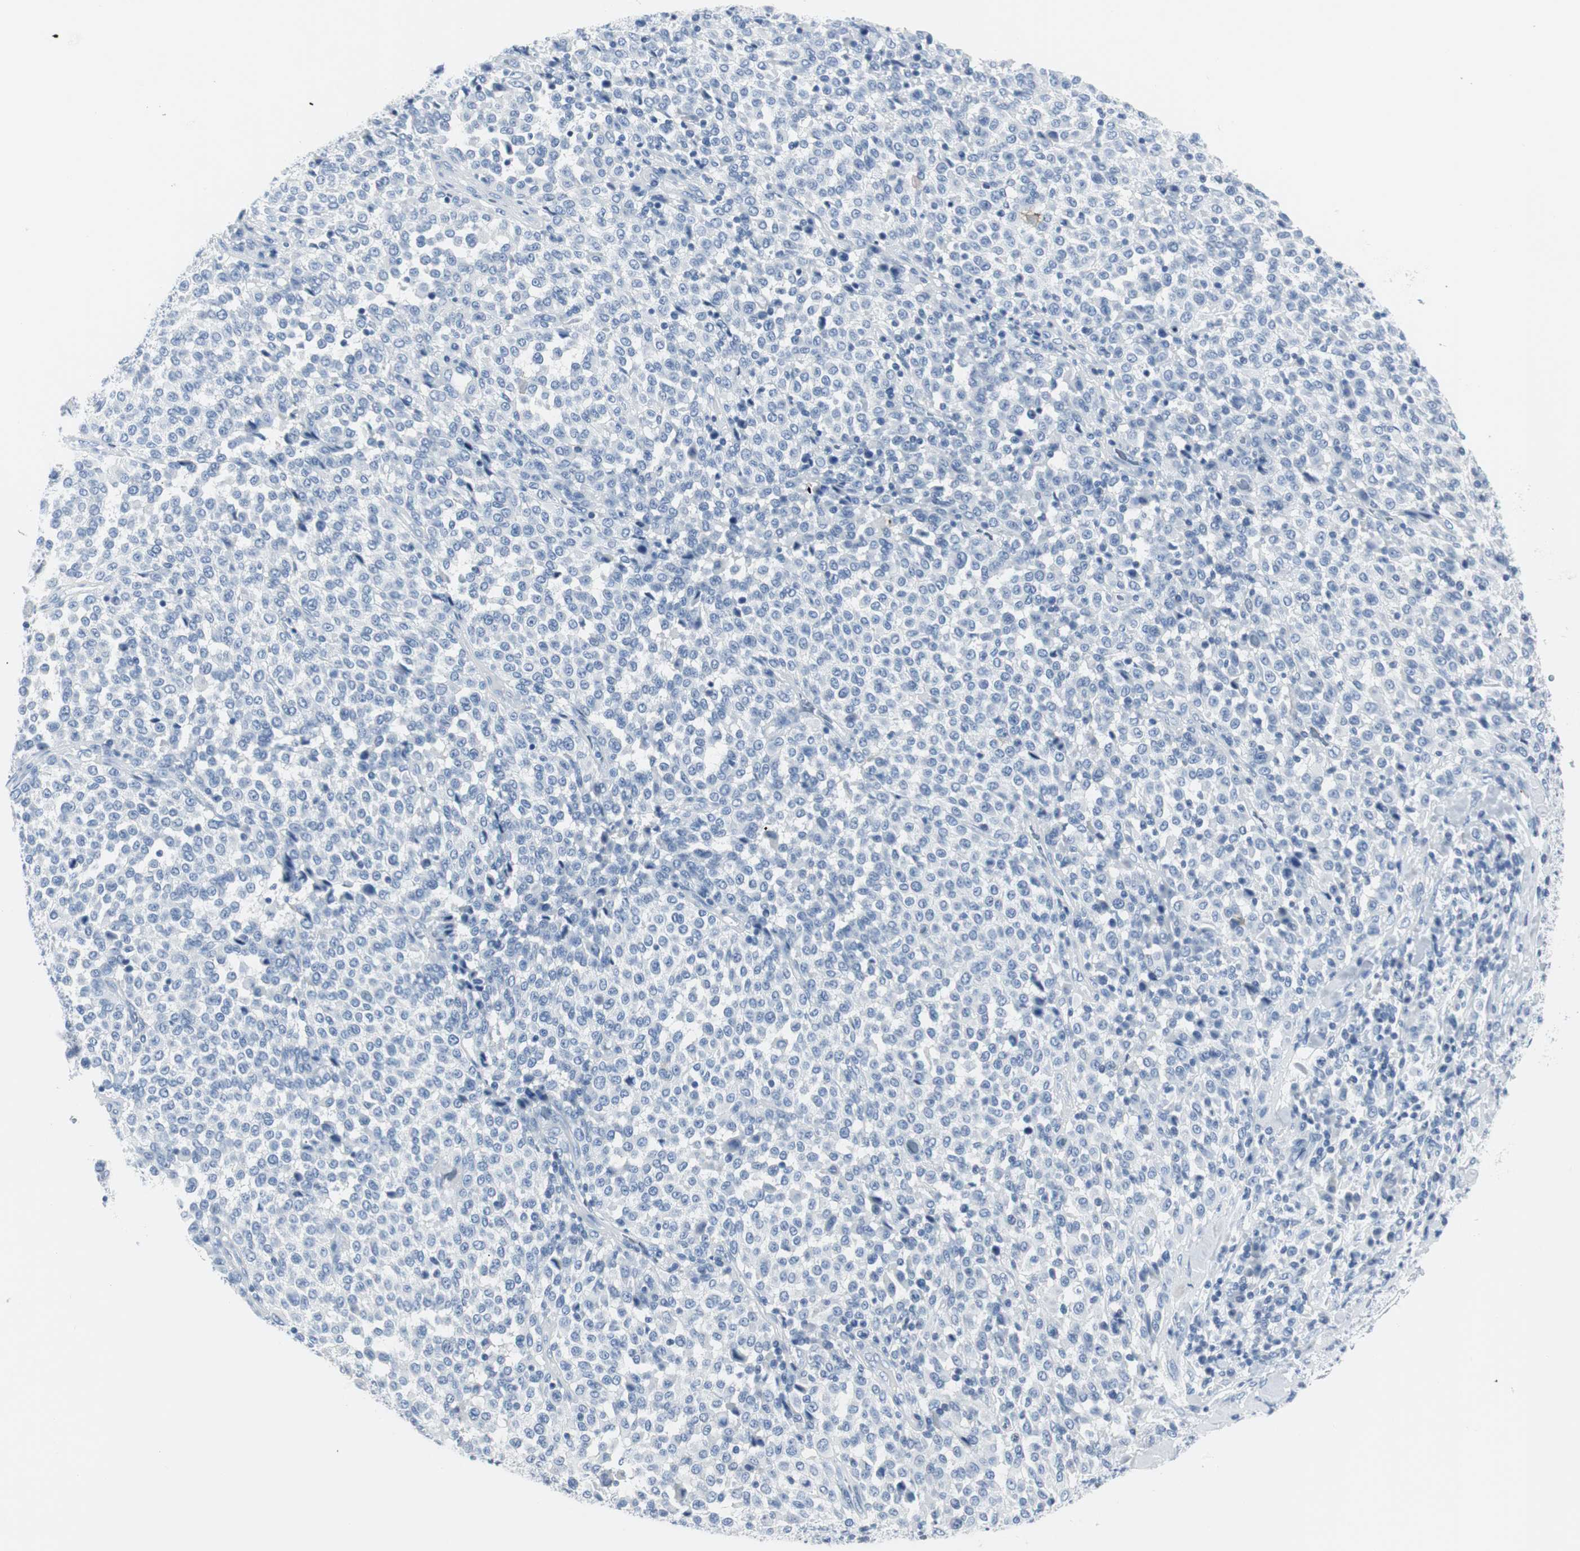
{"staining": {"intensity": "negative", "quantity": "none", "location": "none"}, "tissue": "melanoma", "cell_type": "Tumor cells", "image_type": "cancer", "snomed": [{"axis": "morphology", "description": "Malignant melanoma, Metastatic site"}, {"axis": "topography", "description": "Pancreas"}], "caption": "Immunohistochemical staining of malignant melanoma (metastatic site) shows no significant positivity in tumor cells.", "gene": "GAP43", "patient": {"sex": "female", "age": 30}}